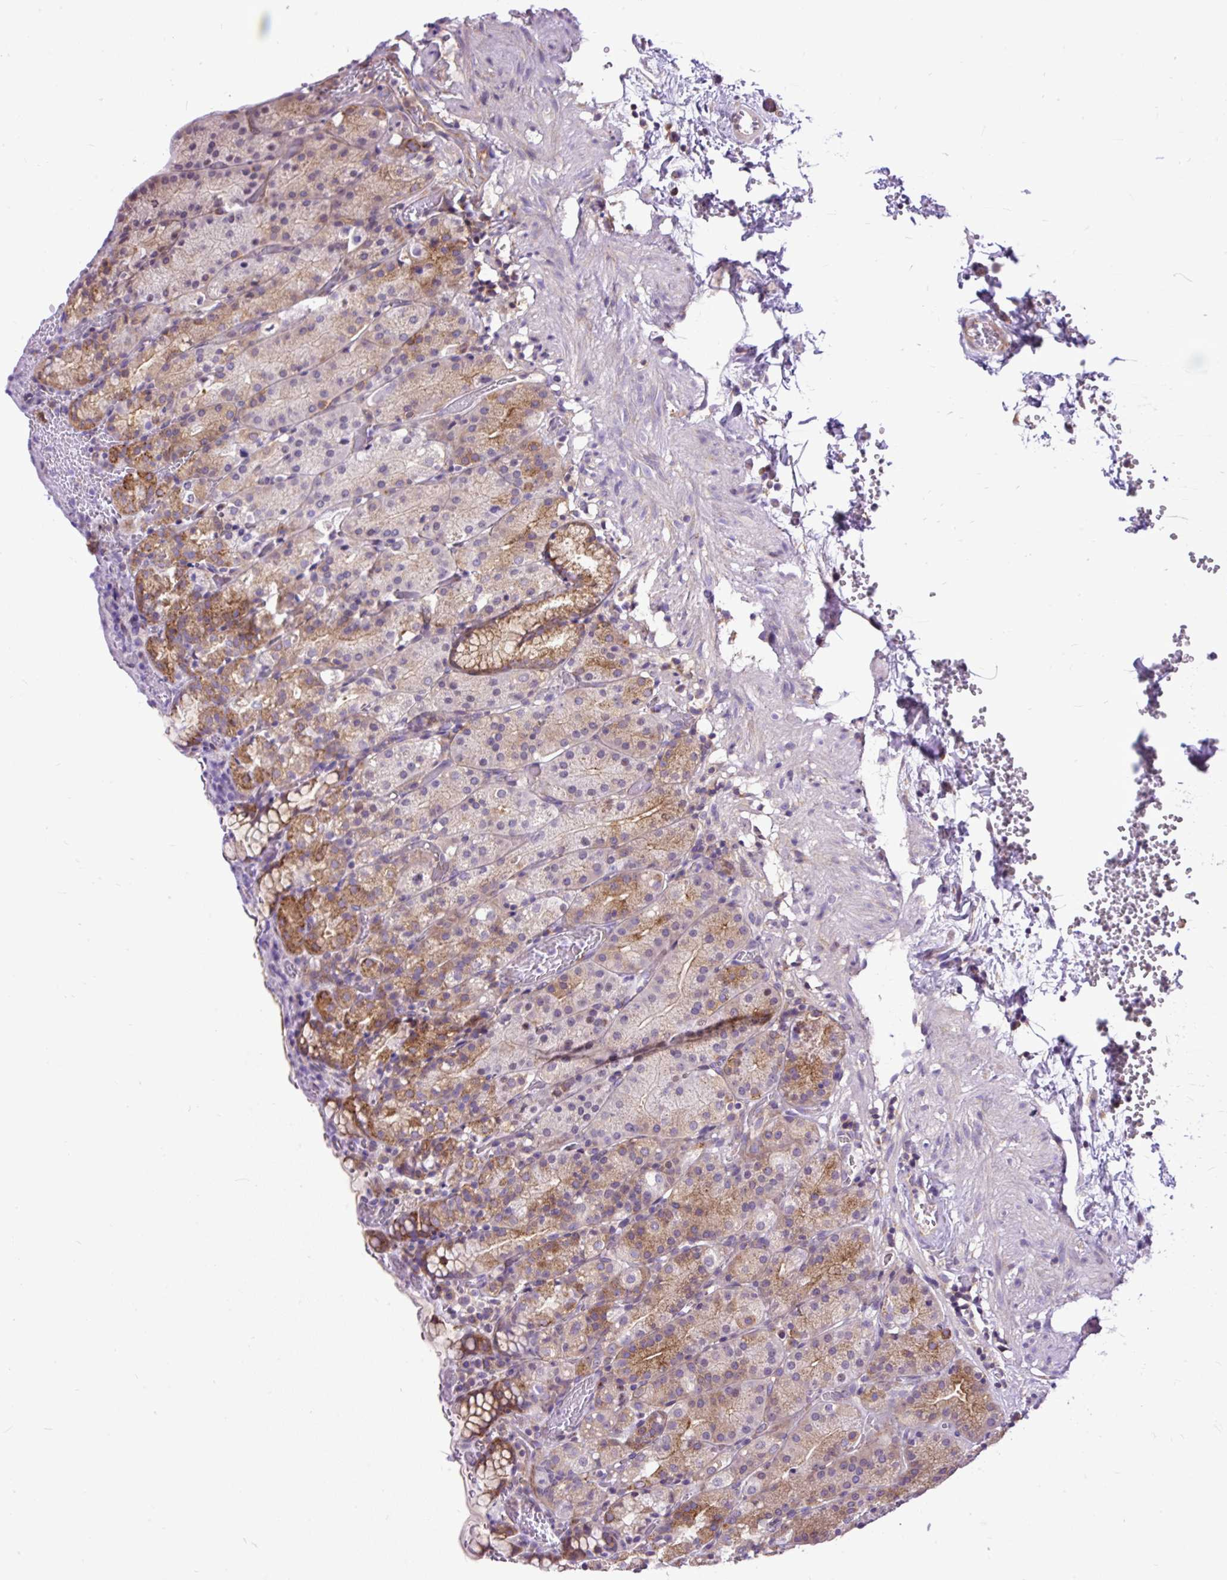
{"staining": {"intensity": "moderate", "quantity": "<25%", "location": "cytoplasmic/membranous"}, "tissue": "stomach", "cell_type": "Glandular cells", "image_type": "normal", "snomed": [{"axis": "morphology", "description": "Normal tissue, NOS"}, {"axis": "topography", "description": "Stomach, upper"}], "caption": "This micrograph demonstrates immunohistochemistry (IHC) staining of benign human stomach, with low moderate cytoplasmic/membranous positivity in about <25% of glandular cells.", "gene": "TRIM17", "patient": {"sex": "female", "age": 81}}